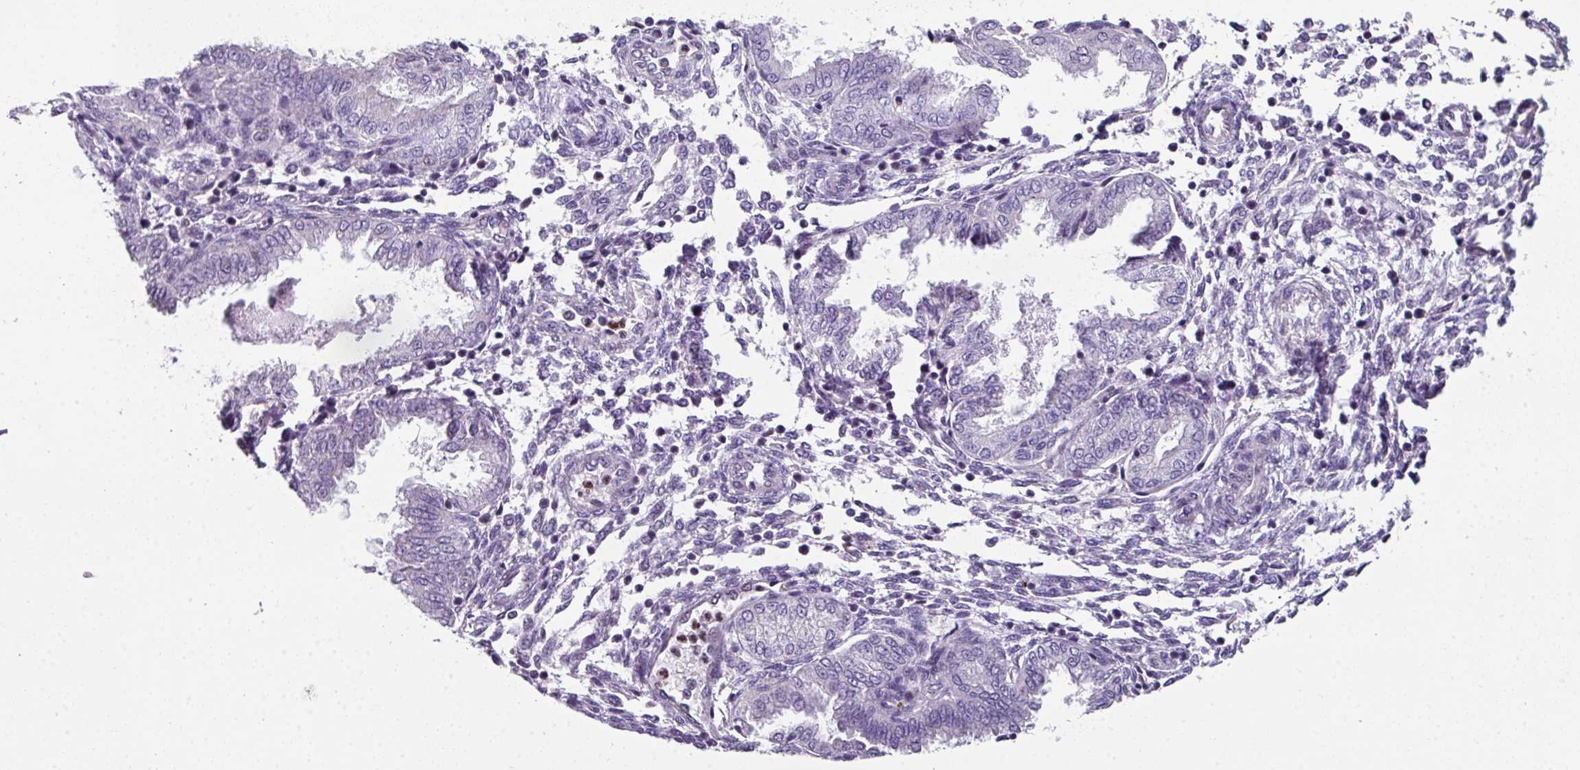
{"staining": {"intensity": "negative", "quantity": "none", "location": "none"}, "tissue": "endometrium", "cell_type": "Cells in endometrial stroma", "image_type": "normal", "snomed": [{"axis": "morphology", "description": "Normal tissue, NOS"}, {"axis": "topography", "description": "Endometrium"}], "caption": "Photomicrograph shows no protein expression in cells in endometrial stroma of benign endometrium.", "gene": "ZFP3", "patient": {"sex": "female", "age": 33}}